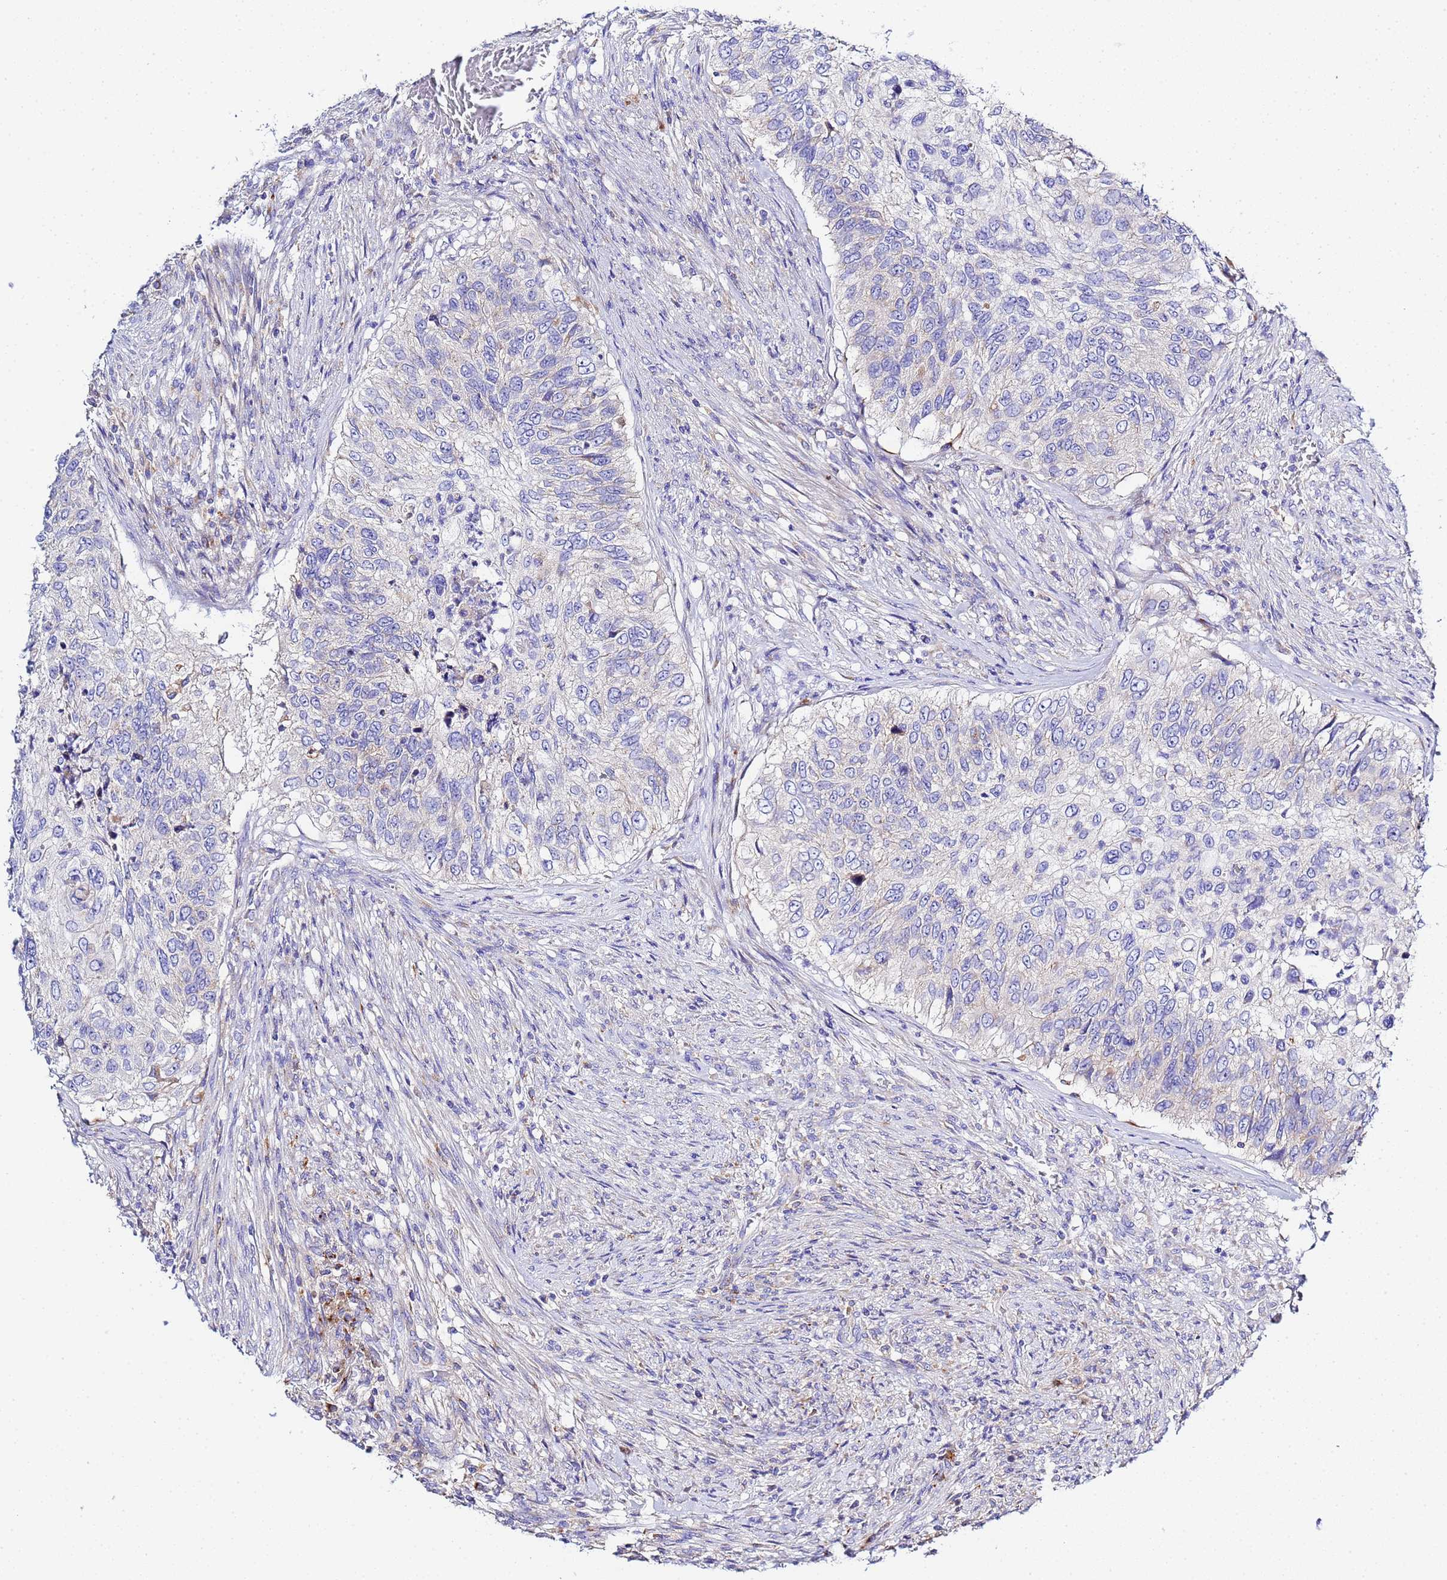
{"staining": {"intensity": "negative", "quantity": "none", "location": "none"}, "tissue": "urothelial cancer", "cell_type": "Tumor cells", "image_type": "cancer", "snomed": [{"axis": "morphology", "description": "Urothelial carcinoma, High grade"}, {"axis": "topography", "description": "Urinary bladder"}], "caption": "Immunohistochemical staining of urothelial carcinoma (high-grade) demonstrates no significant positivity in tumor cells.", "gene": "VTI1B", "patient": {"sex": "female", "age": 60}}